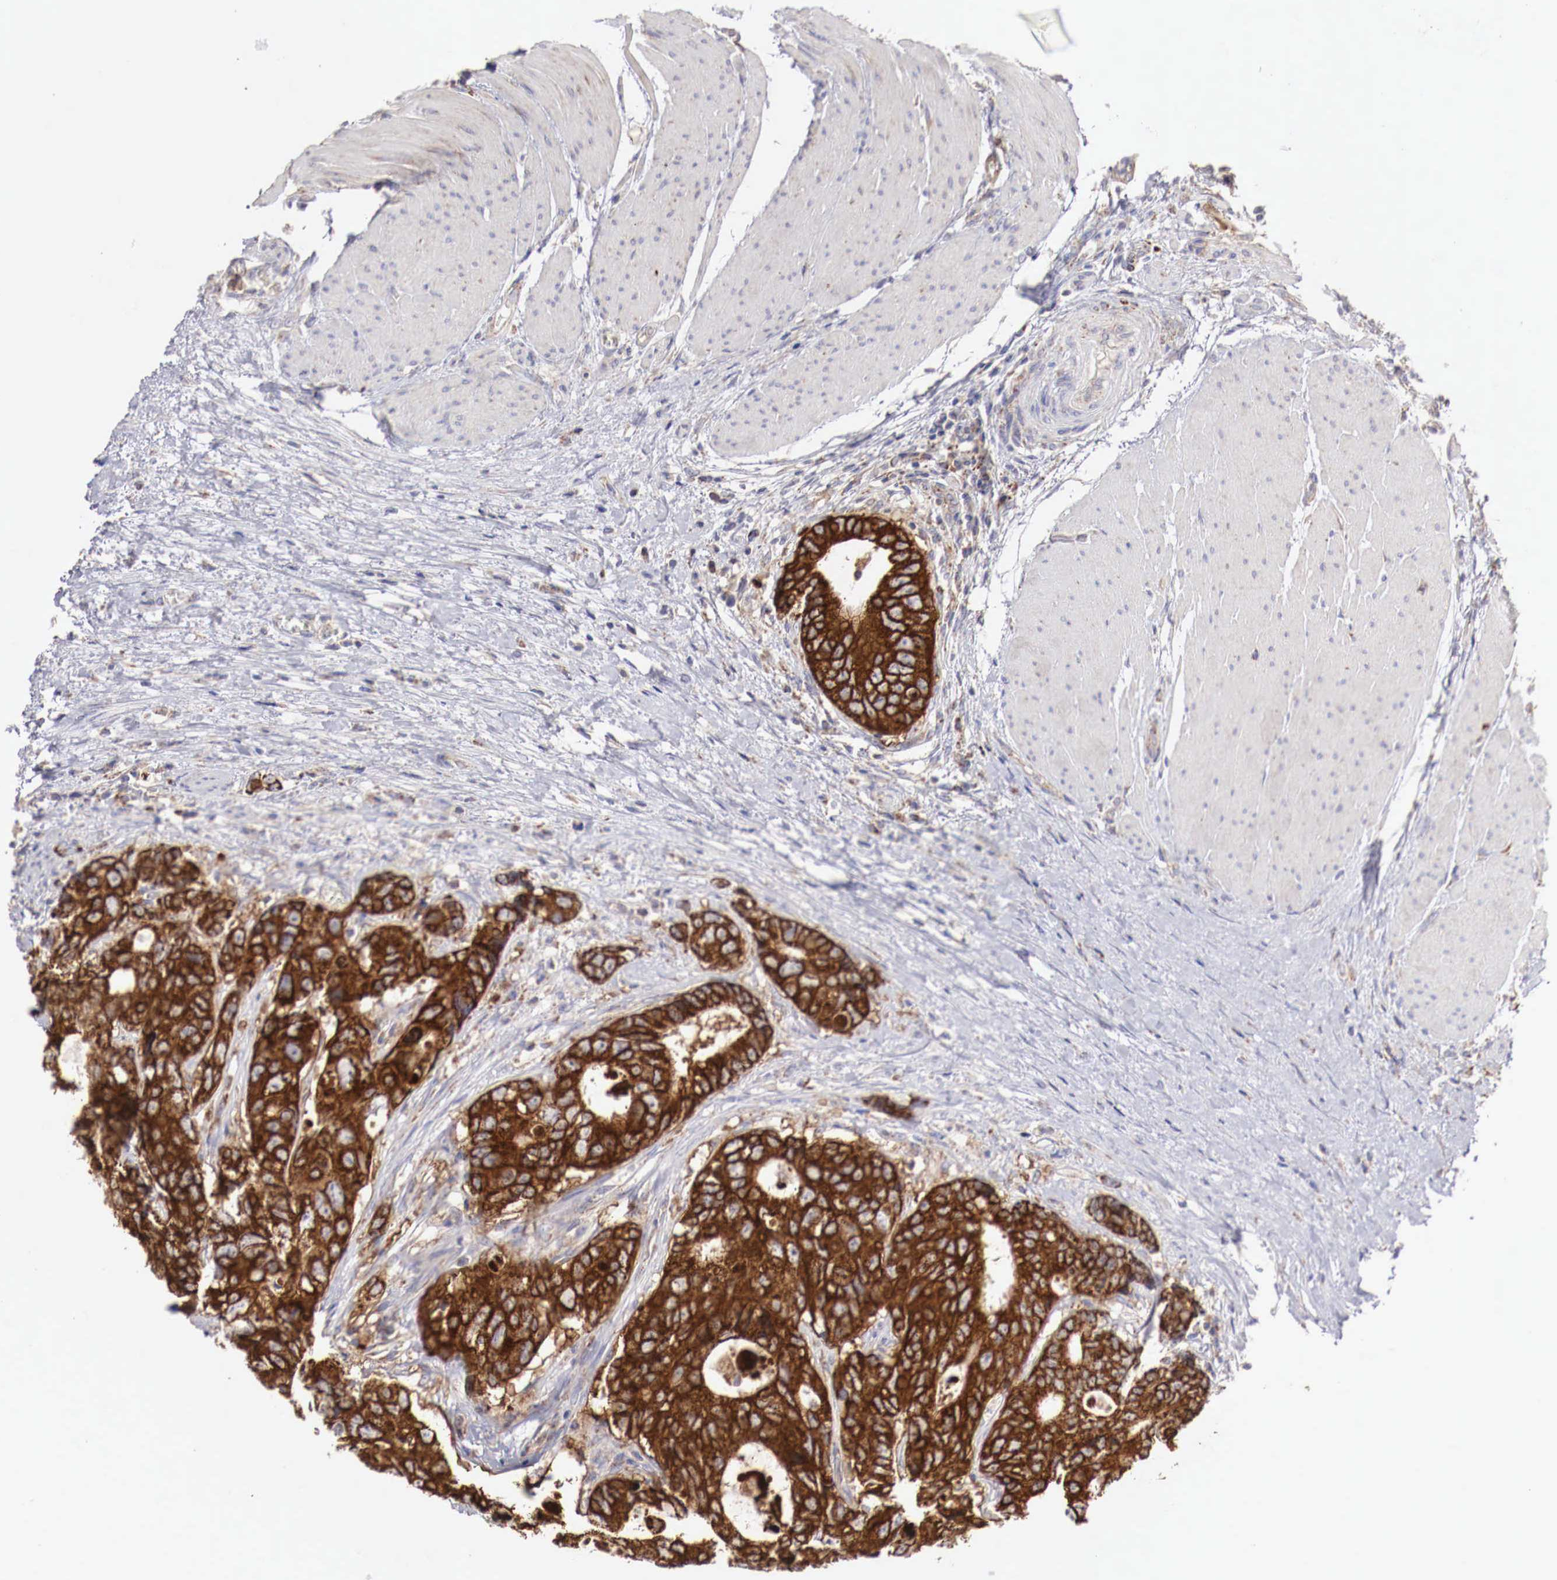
{"staining": {"intensity": "strong", "quantity": ">75%", "location": "cytoplasmic/membranous"}, "tissue": "colorectal cancer", "cell_type": "Tumor cells", "image_type": "cancer", "snomed": [{"axis": "morphology", "description": "Adenocarcinoma, NOS"}, {"axis": "topography", "description": "Rectum"}], "caption": "Colorectal cancer (adenocarcinoma) stained with a protein marker reveals strong staining in tumor cells.", "gene": "XPNPEP3", "patient": {"sex": "female", "age": 67}}